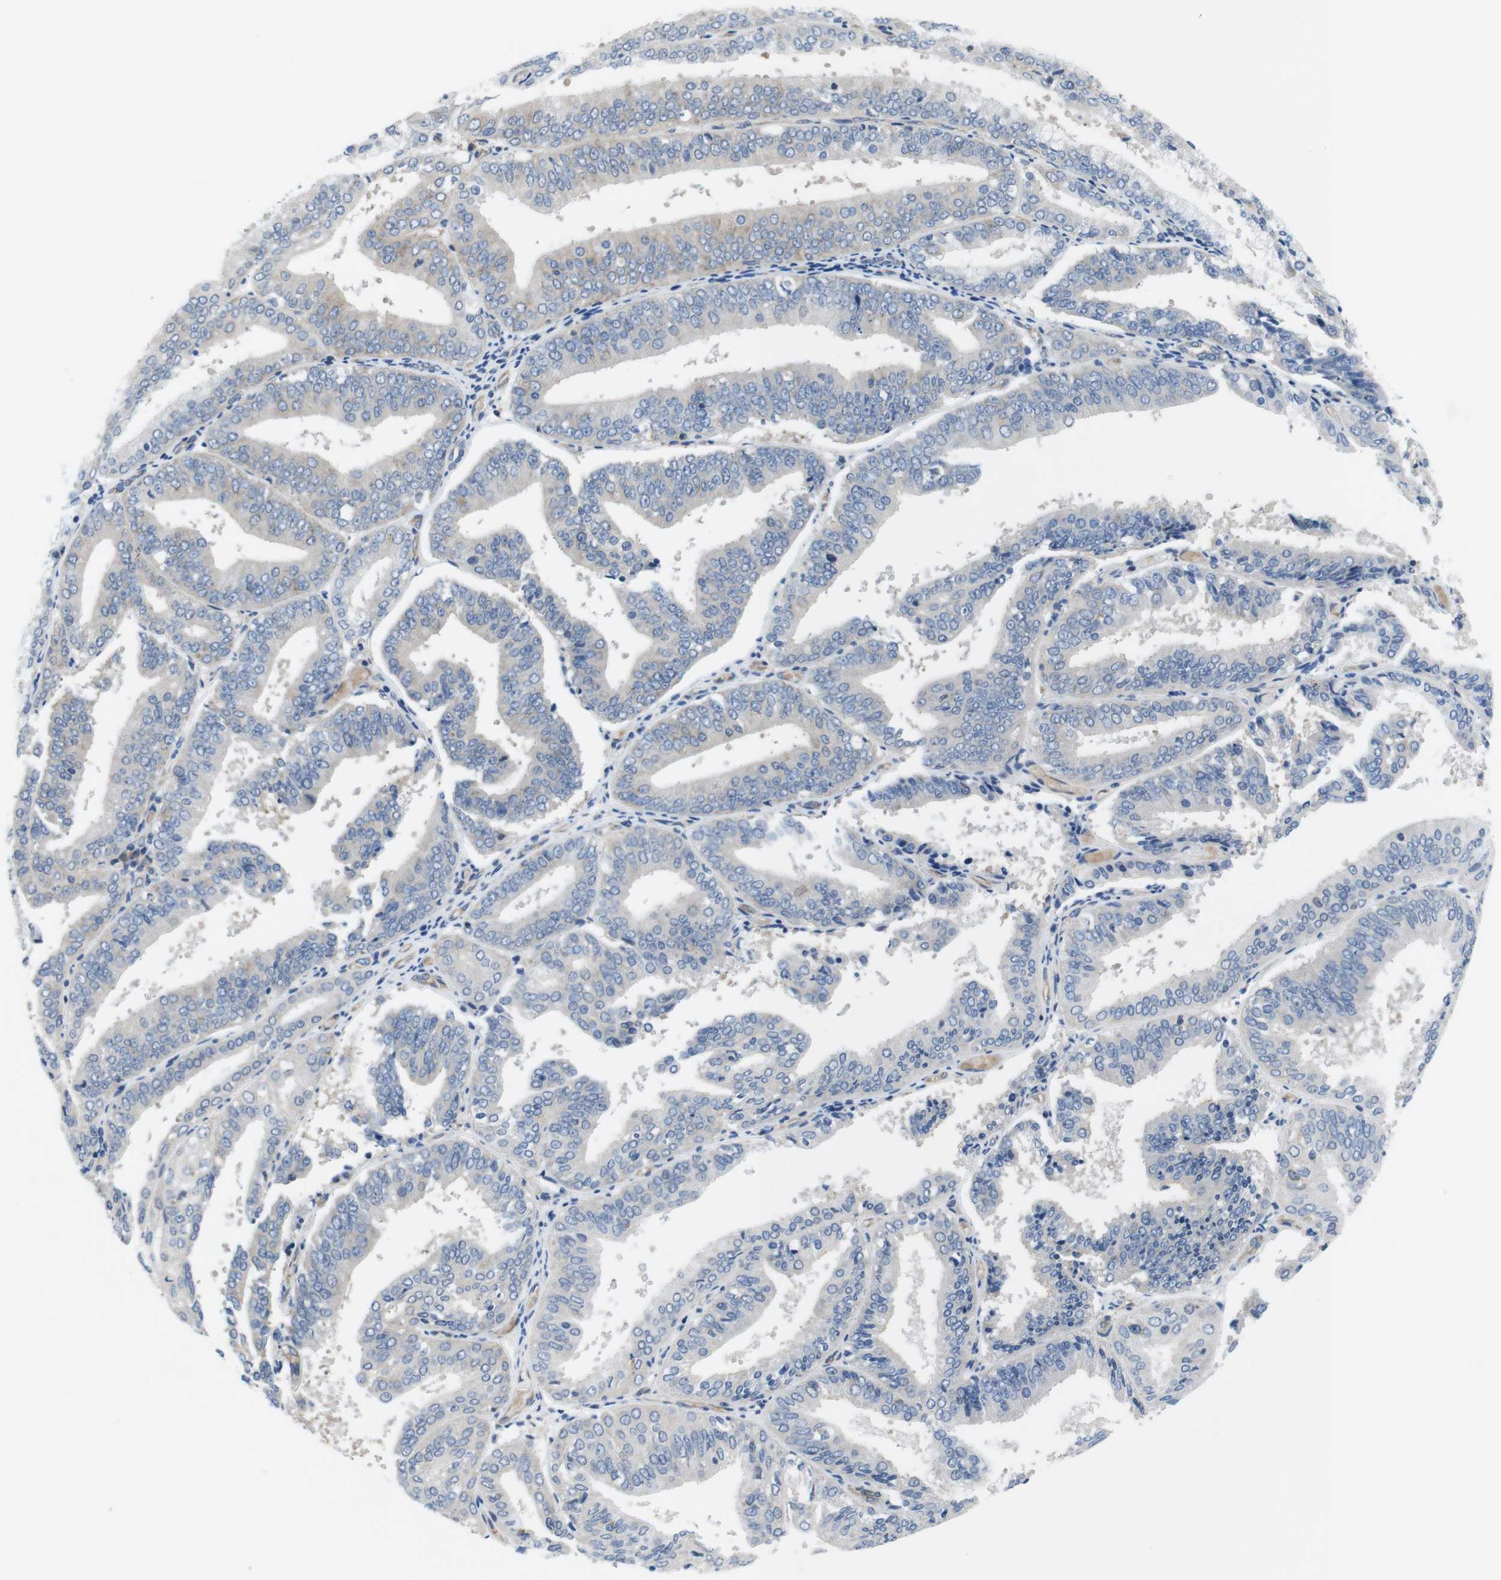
{"staining": {"intensity": "negative", "quantity": "none", "location": "none"}, "tissue": "endometrial cancer", "cell_type": "Tumor cells", "image_type": "cancer", "snomed": [{"axis": "morphology", "description": "Adenocarcinoma, NOS"}, {"axis": "topography", "description": "Endometrium"}], "caption": "The IHC micrograph has no significant staining in tumor cells of endometrial cancer (adenocarcinoma) tissue.", "gene": "DCLK1", "patient": {"sex": "female", "age": 63}}